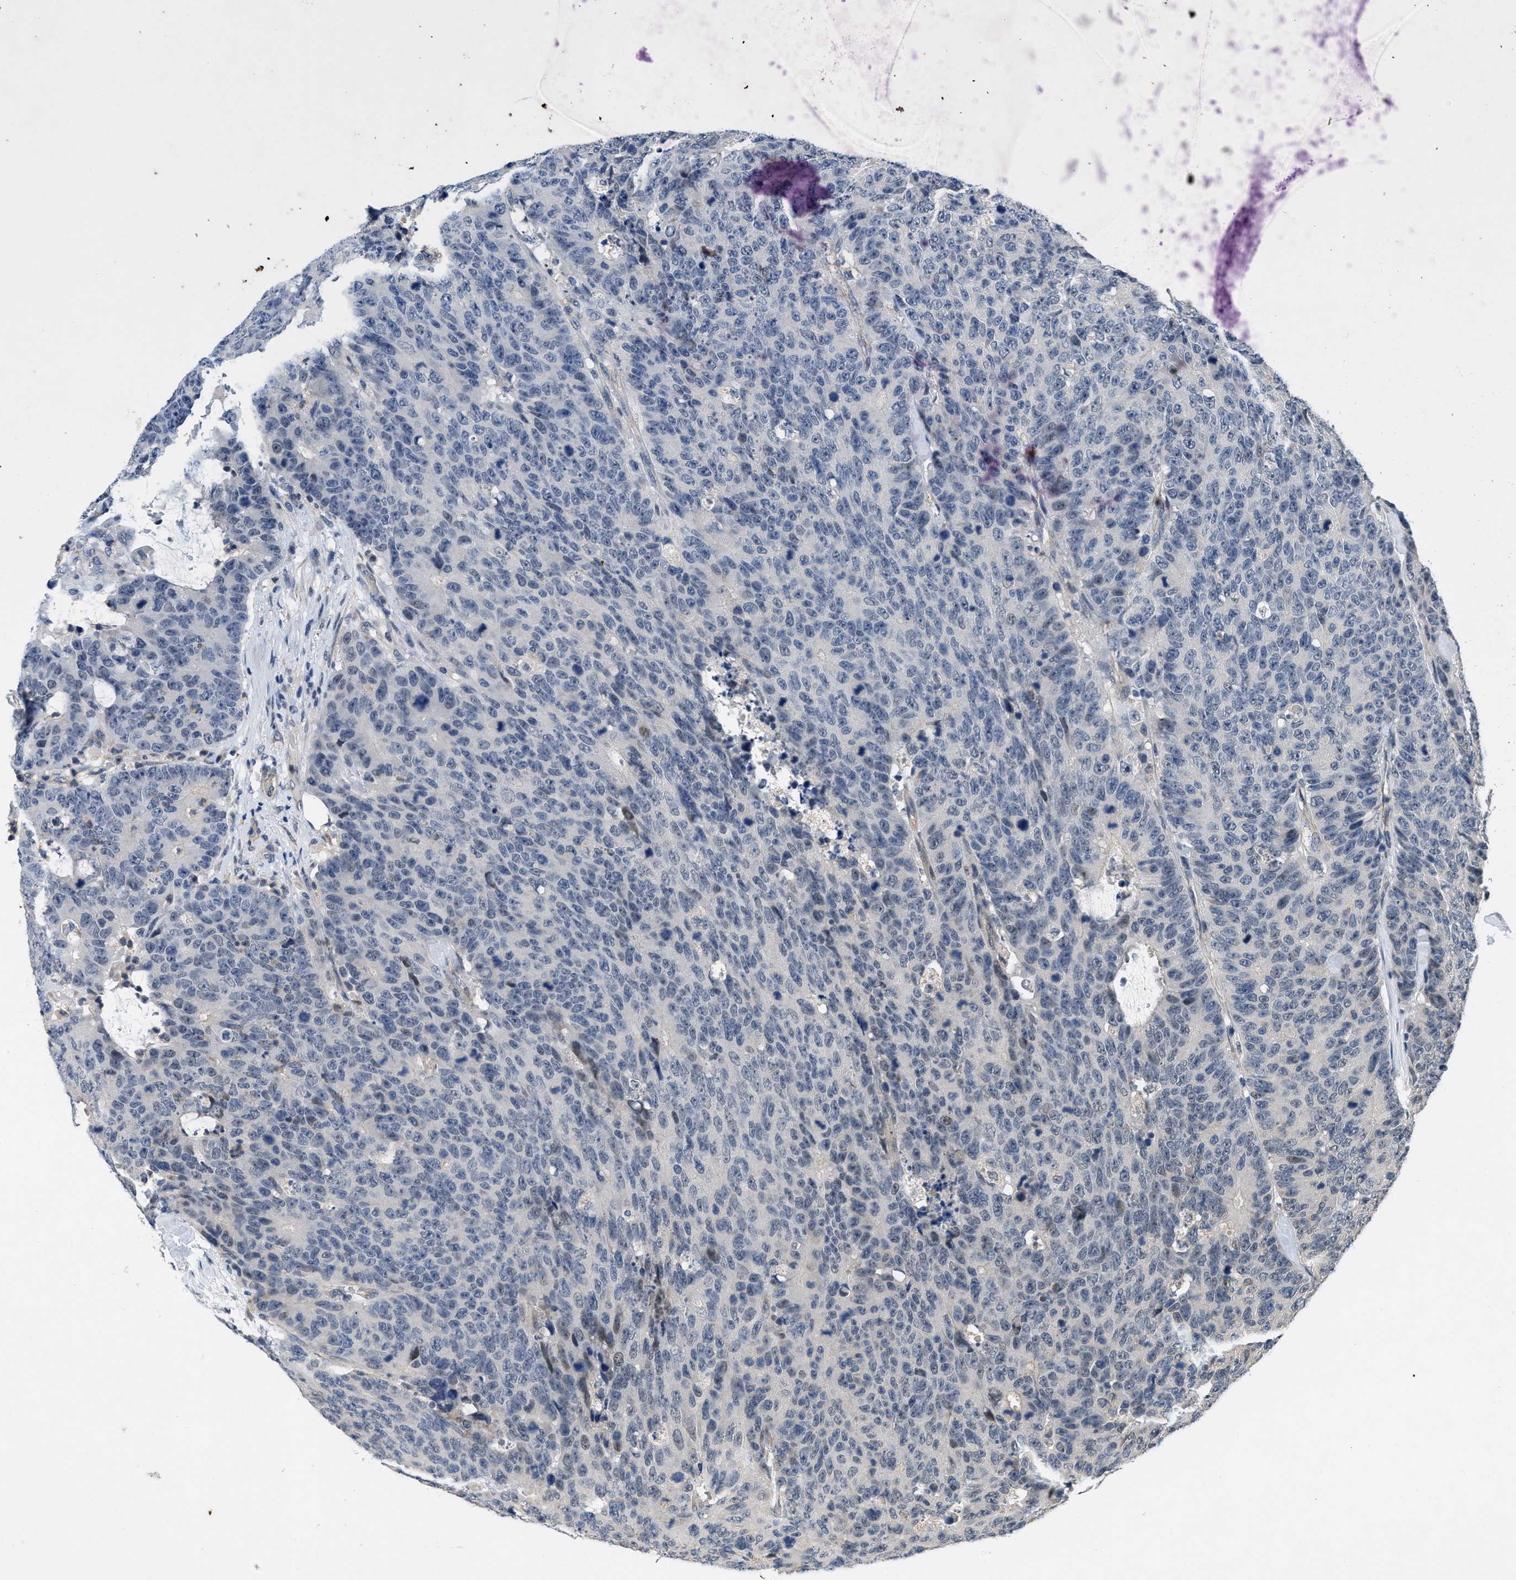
{"staining": {"intensity": "weak", "quantity": "<25%", "location": "nuclear"}, "tissue": "colorectal cancer", "cell_type": "Tumor cells", "image_type": "cancer", "snomed": [{"axis": "morphology", "description": "Adenocarcinoma, NOS"}, {"axis": "topography", "description": "Colon"}], "caption": "A high-resolution micrograph shows immunohistochemistry staining of adenocarcinoma (colorectal), which reveals no significant positivity in tumor cells.", "gene": "PAPOLG", "patient": {"sex": "female", "age": 86}}